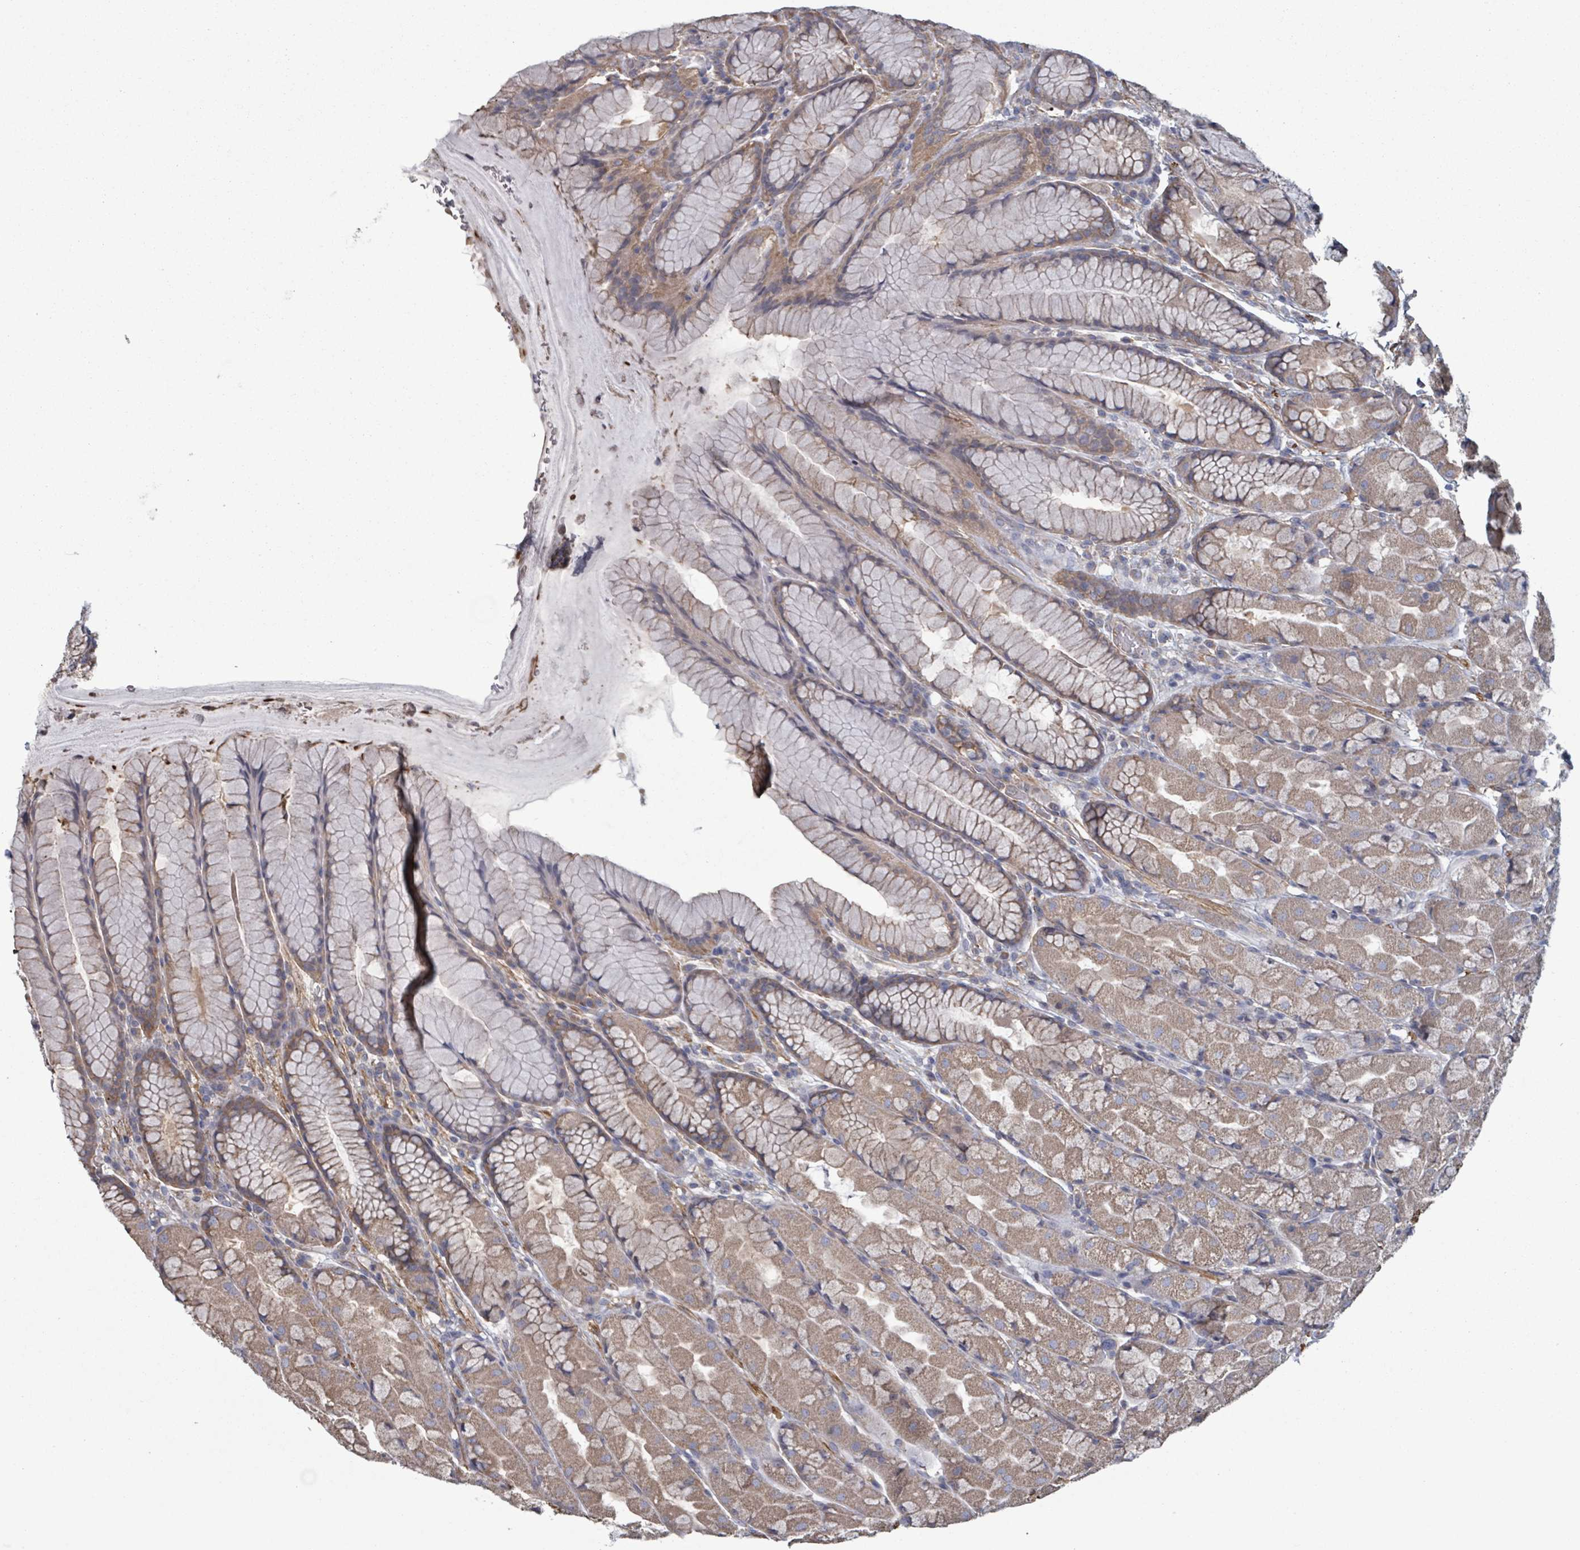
{"staining": {"intensity": "moderate", "quantity": "25%-75%", "location": "cytoplasmic/membranous"}, "tissue": "stomach", "cell_type": "Glandular cells", "image_type": "normal", "snomed": [{"axis": "morphology", "description": "Normal tissue, NOS"}, {"axis": "topography", "description": "Stomach"}], "caption": "A micrograph of human stomach stained for a protein displays moderate cytoplasmic/membranous brown staining in glandular cells. (IHC, brightfield microscopy, high magnification).", "gene": "ADCK1", "patient": {"sex": "male", "age": 57}}